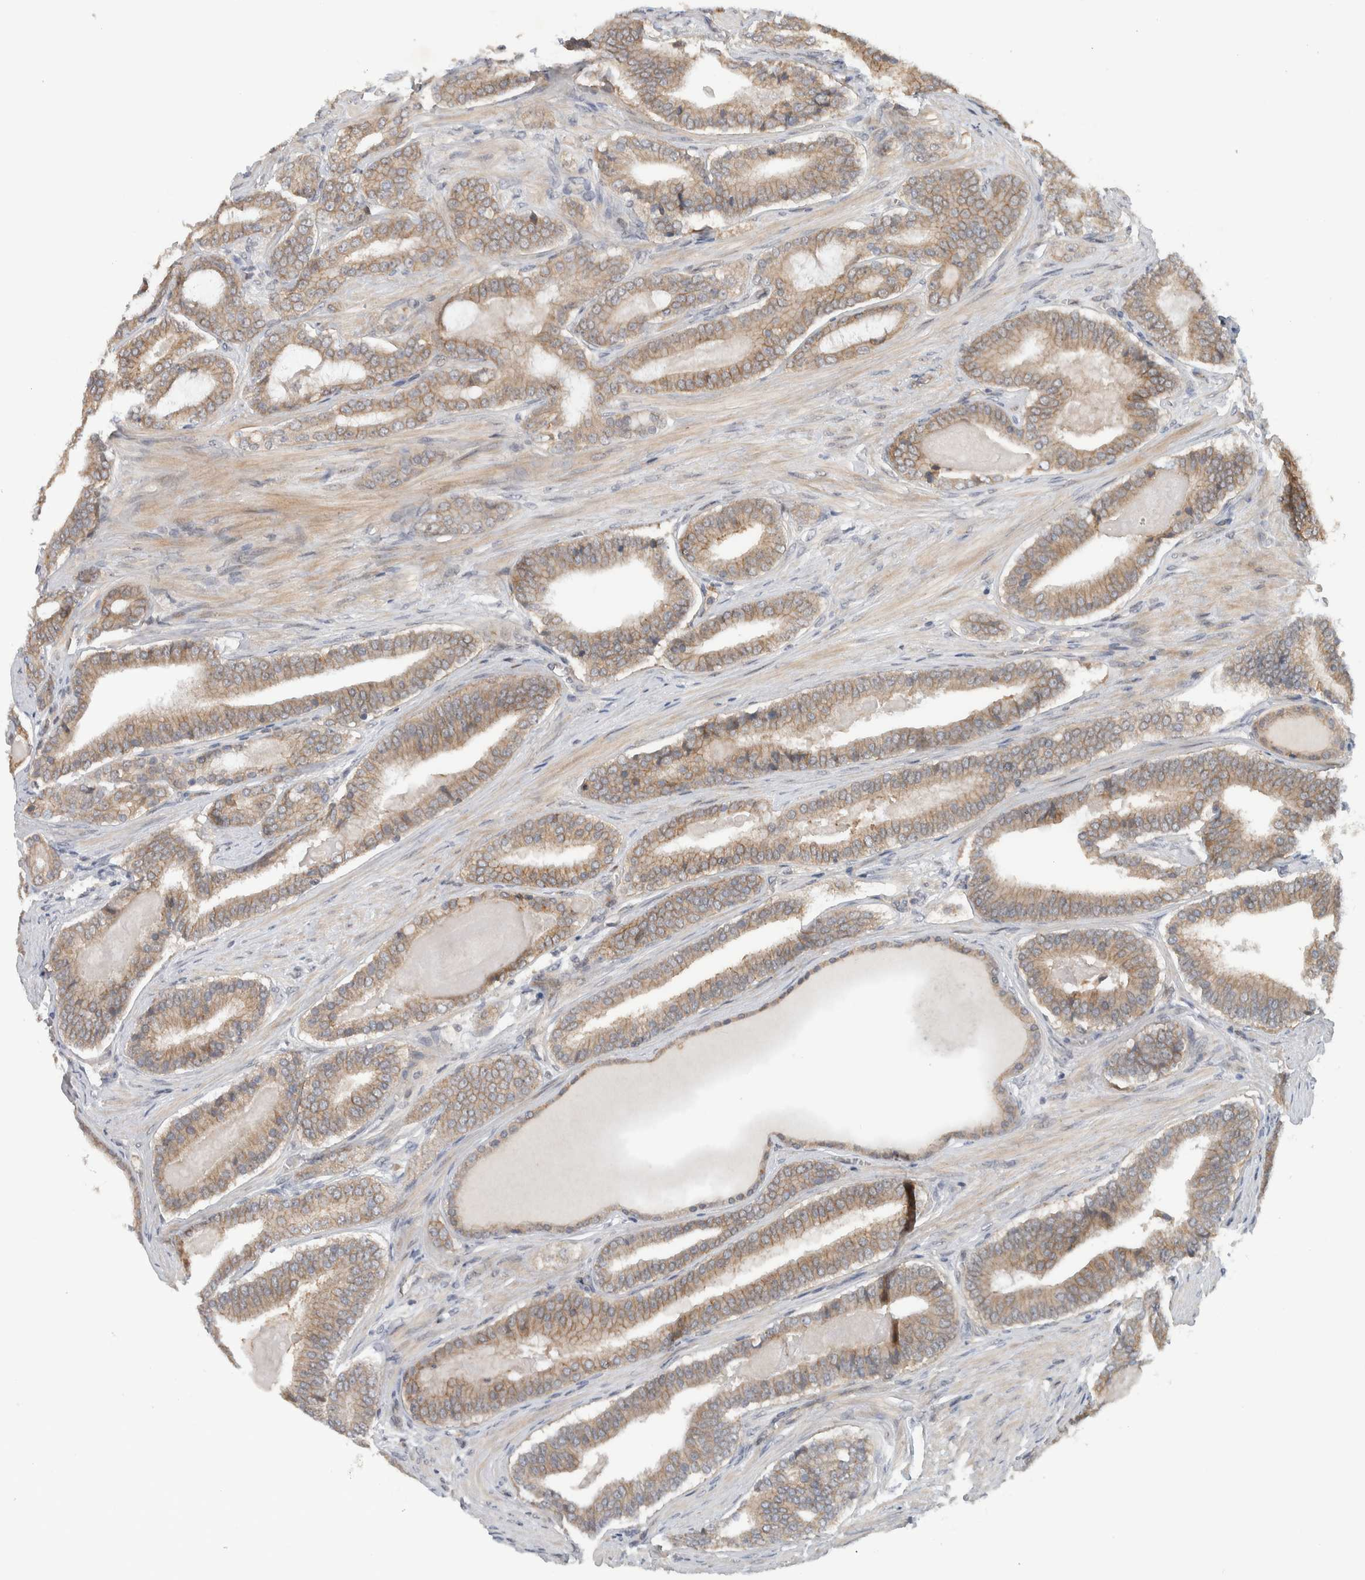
{"staining": {"intensity": "moderate", "quantity": ">75%", "location": "cytoplasmic/membranous"}, "tissue": "prostate cancer", "cell_type": "Tumor cells", "image_type": "cancer", "snomed": [{"axis": "morphology", "description": "Adenocarcinoma, High grade"}, {"axis": "topography", "description": "Prostate"}], "caption": "Prostate adenocarcinoma (high-grade) stained with a protein marker displays moderate staining in tumor cells.", "gene": "DEPTOR", "patient": {"sex": "male", "age": 60}}